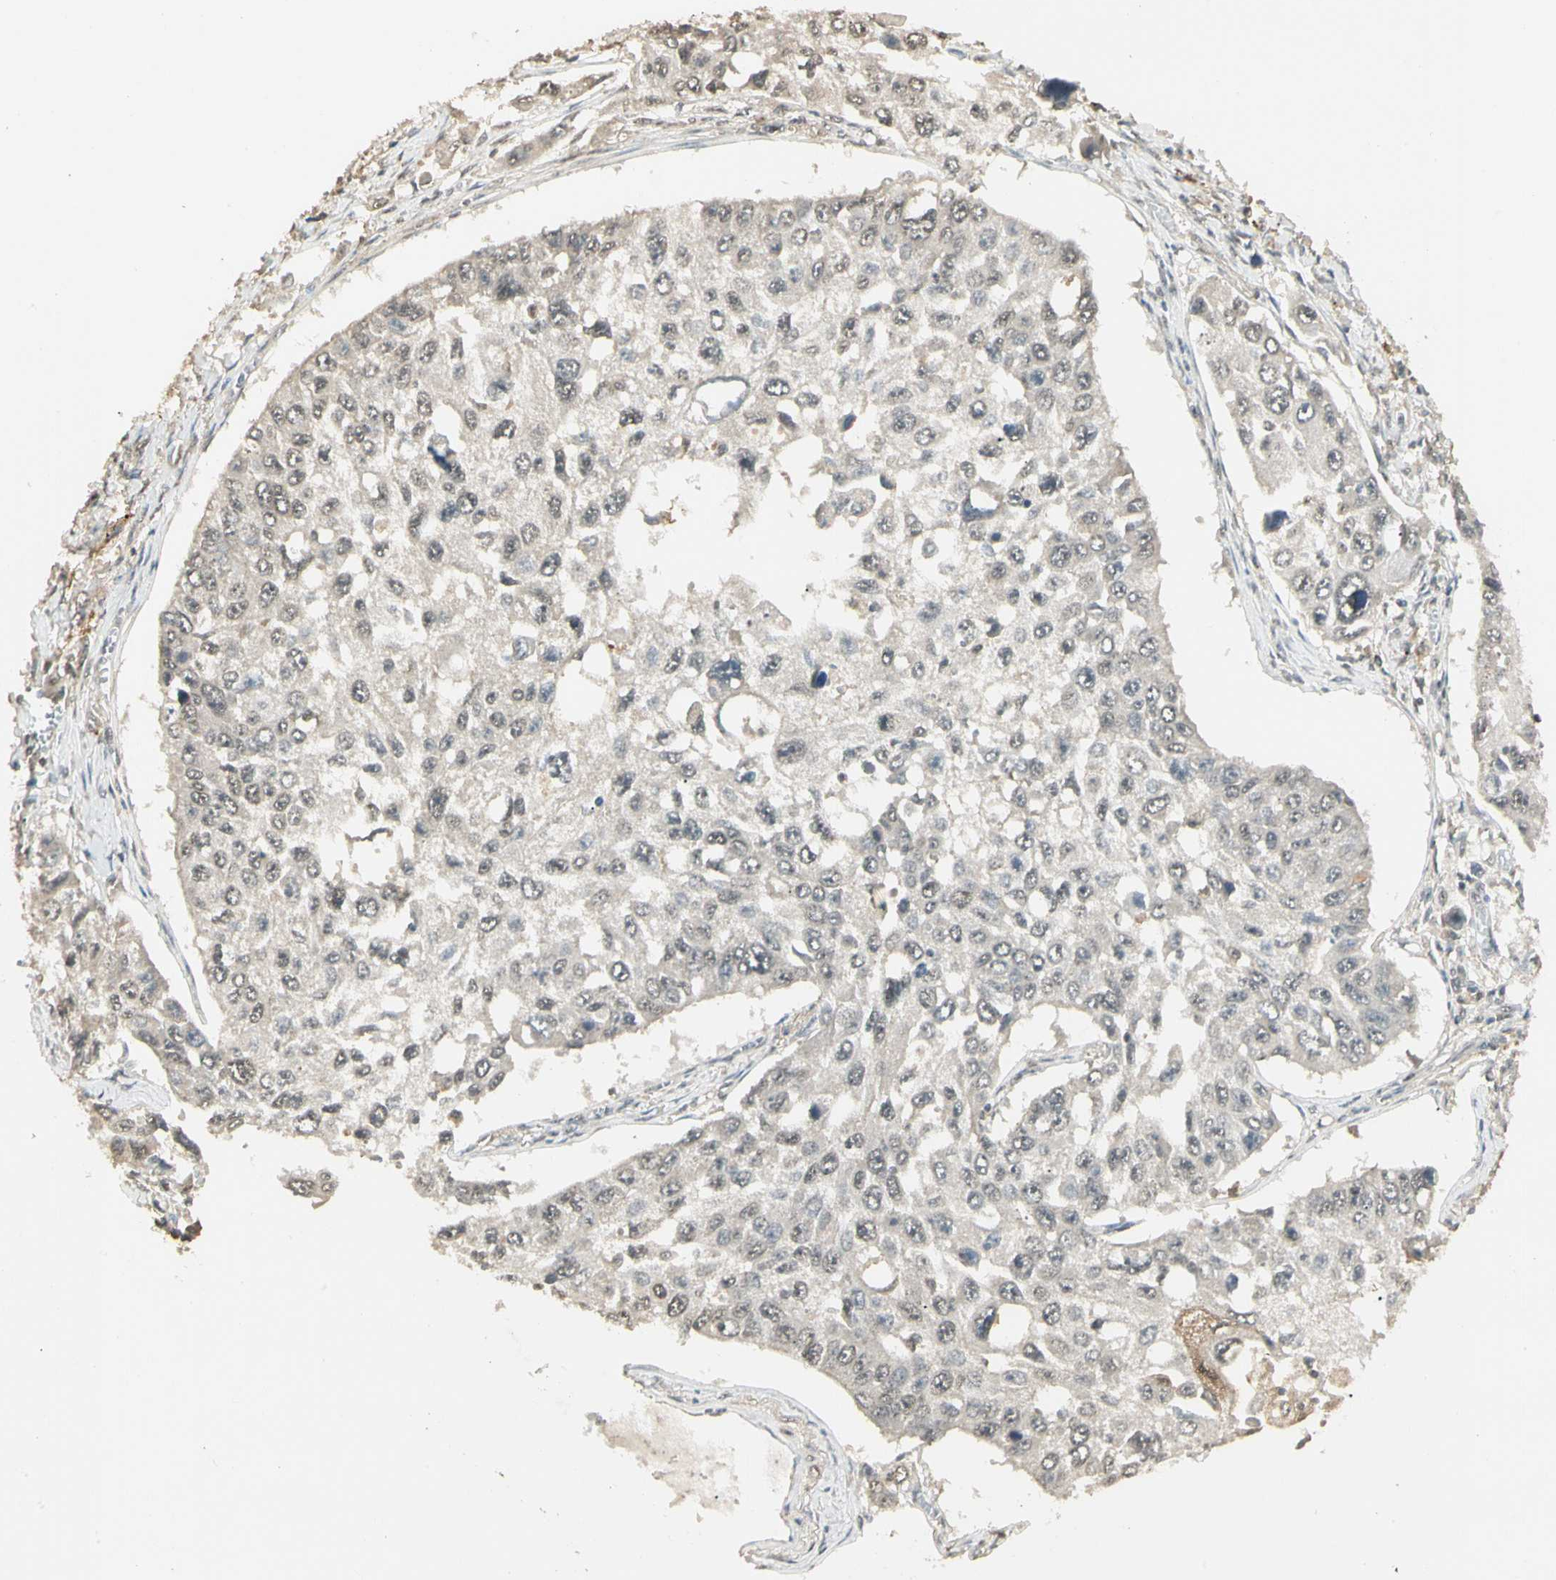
{"staining": {"intensity": "weak", "quantity": "25%-75%", "location": "cytoplasmic/membranous"}, "tissue": "lung cancer", "cell_type": "Tumor cells", "image_type": "cancer", "snomed": [{"axis": "morphology", "description": "Squamous cell carcinoma, NOS"}, {"axis": "topography", "description": "Lung"}], "caption": "The immunohistochemical stain highlights weak cytoplasmic/membranous expression in tumor cells of lung squamous cell carcinoma tissue.", "gene": "SGCA", "patient": {"sex": "male", "age": 71}}